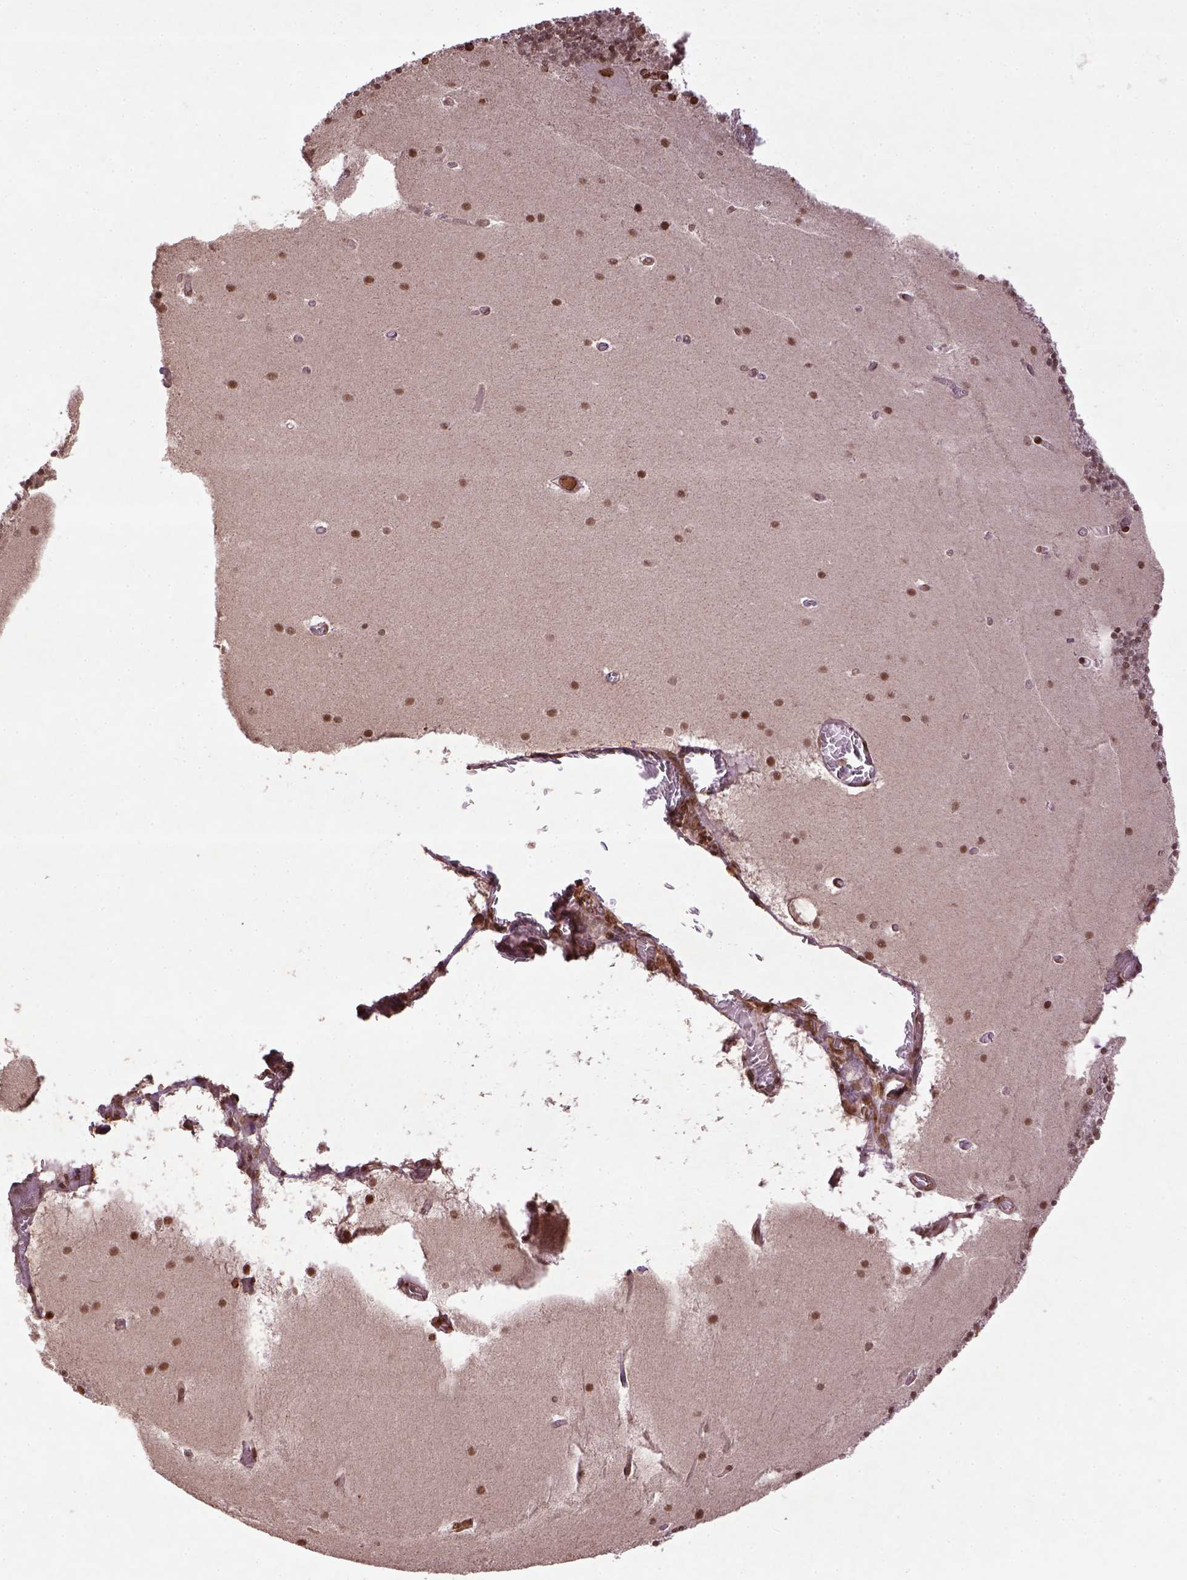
{"staining": {"intensity": "weak", "quantity": "25%-75%", "location": "nuclear"}, "tissue": "cerebellum", "cell_type": "Cells in granular layer", "image_type": "normal", "snomed": [{"axis": "morphology", "description": "Normal tissue, NOS"}, {"axis": "topography", "description": "Cerebellum"}], "caption": "A micrograph of cerebellum stained for a protein exhibits weak nuclear brown staining in cells in granular layer. Ihc stains the protein of interest in brown and the nuclei are stained blue.", "gene": "BANF1", "patient": {"sex": "male", "age": 70}}